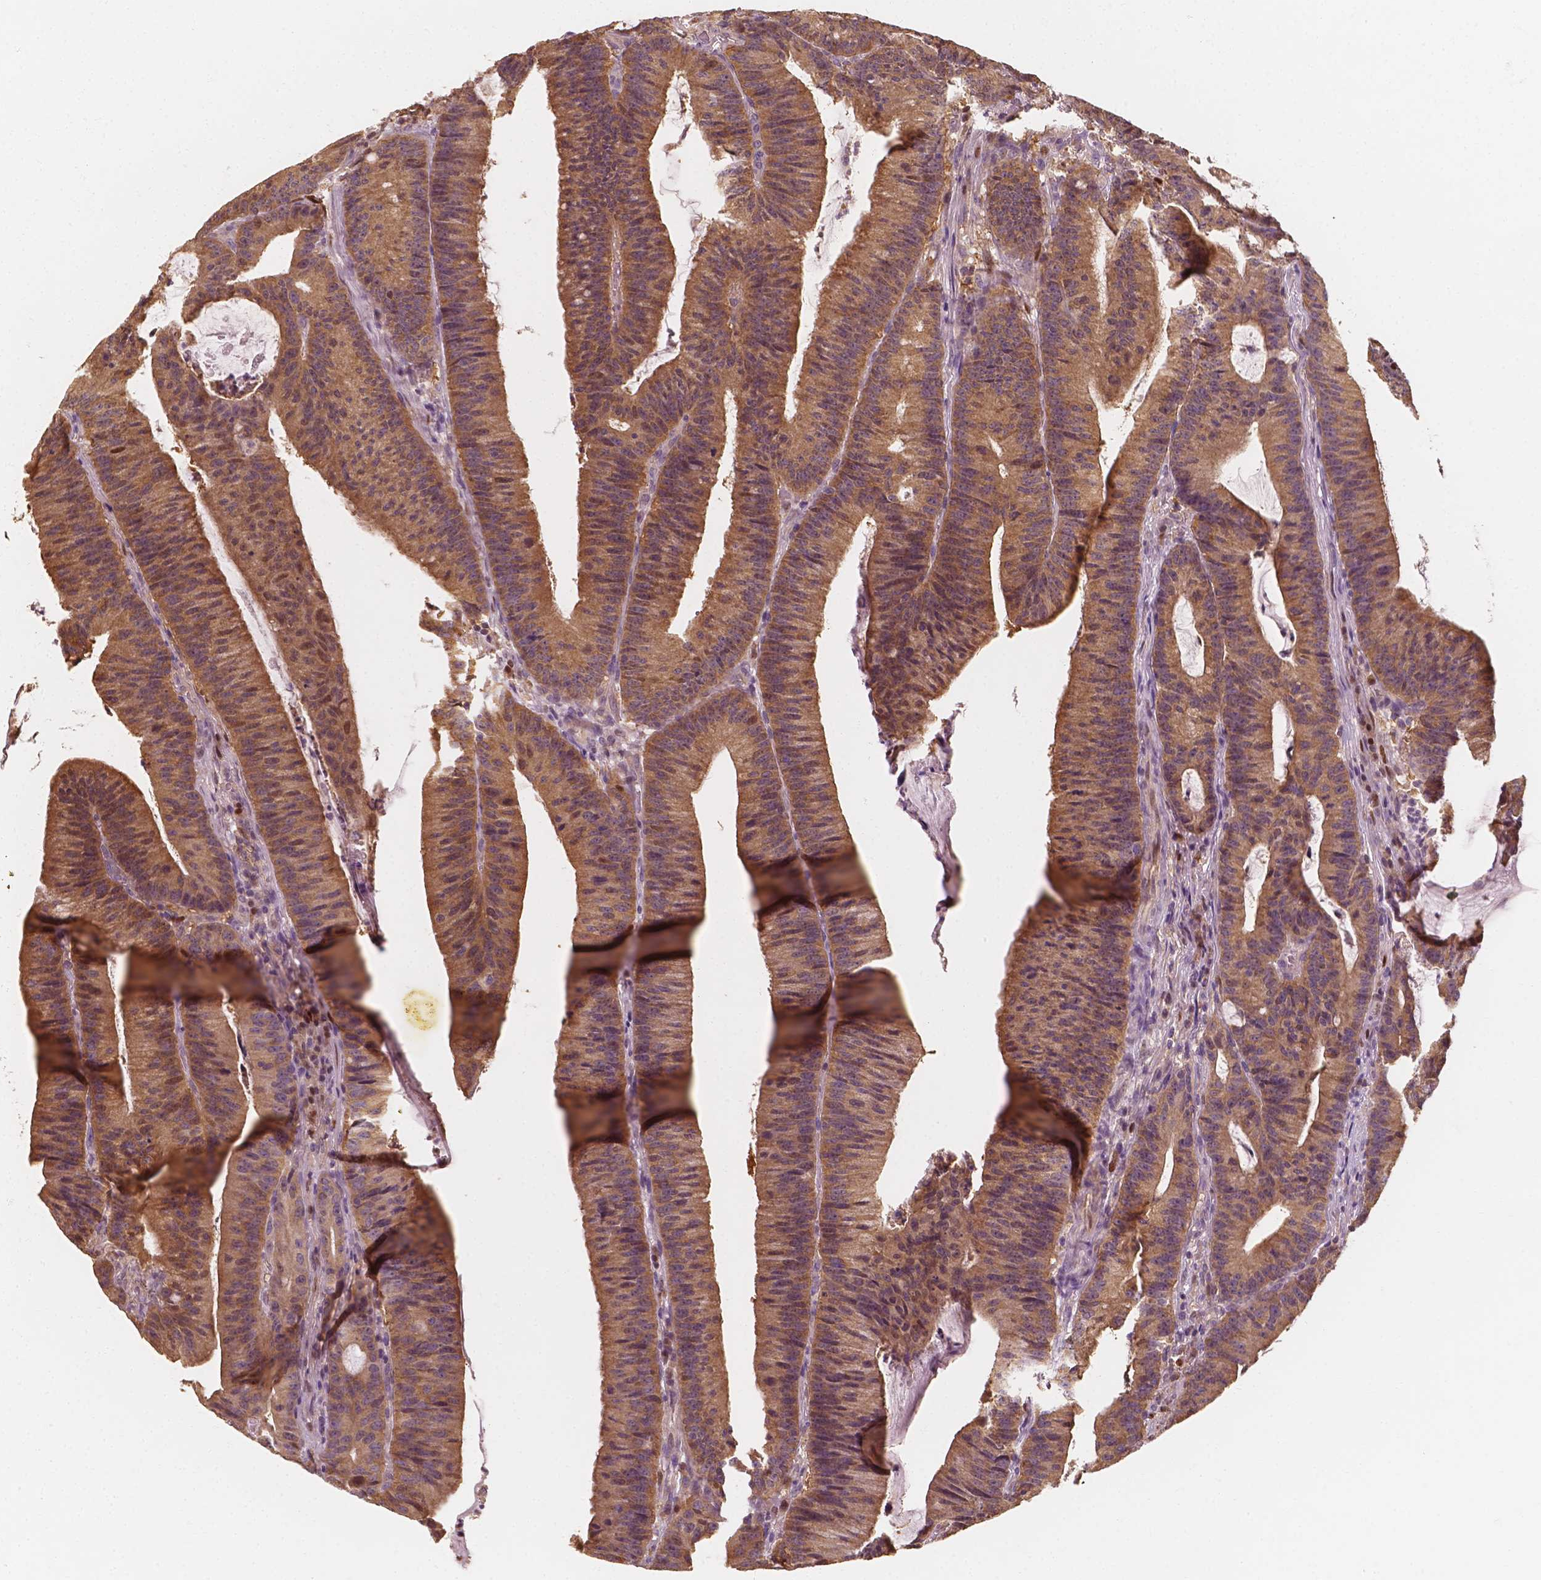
{"staining": {"intensity": "moderate", "quantity": ">75%", "location": "cytoplasmic/membranous,nuclear"}, "tissue": "colorectal cancer", "cell_type": "Tumor cells", "image_type": "cancer", "snomed": [{"axis": "morphology", "description": "Adenocarcinoma, NOS"}, {"axis": "topography", "description": "Colon"}], "caption": "Tumor cells show medium levels of moderate cytoplasmic/membranous and nuclear positivity in about >75% of cells in human colorectal cancer.", "gene": "TBC1D17", "patient": {"sex": "female", "age": 78}}